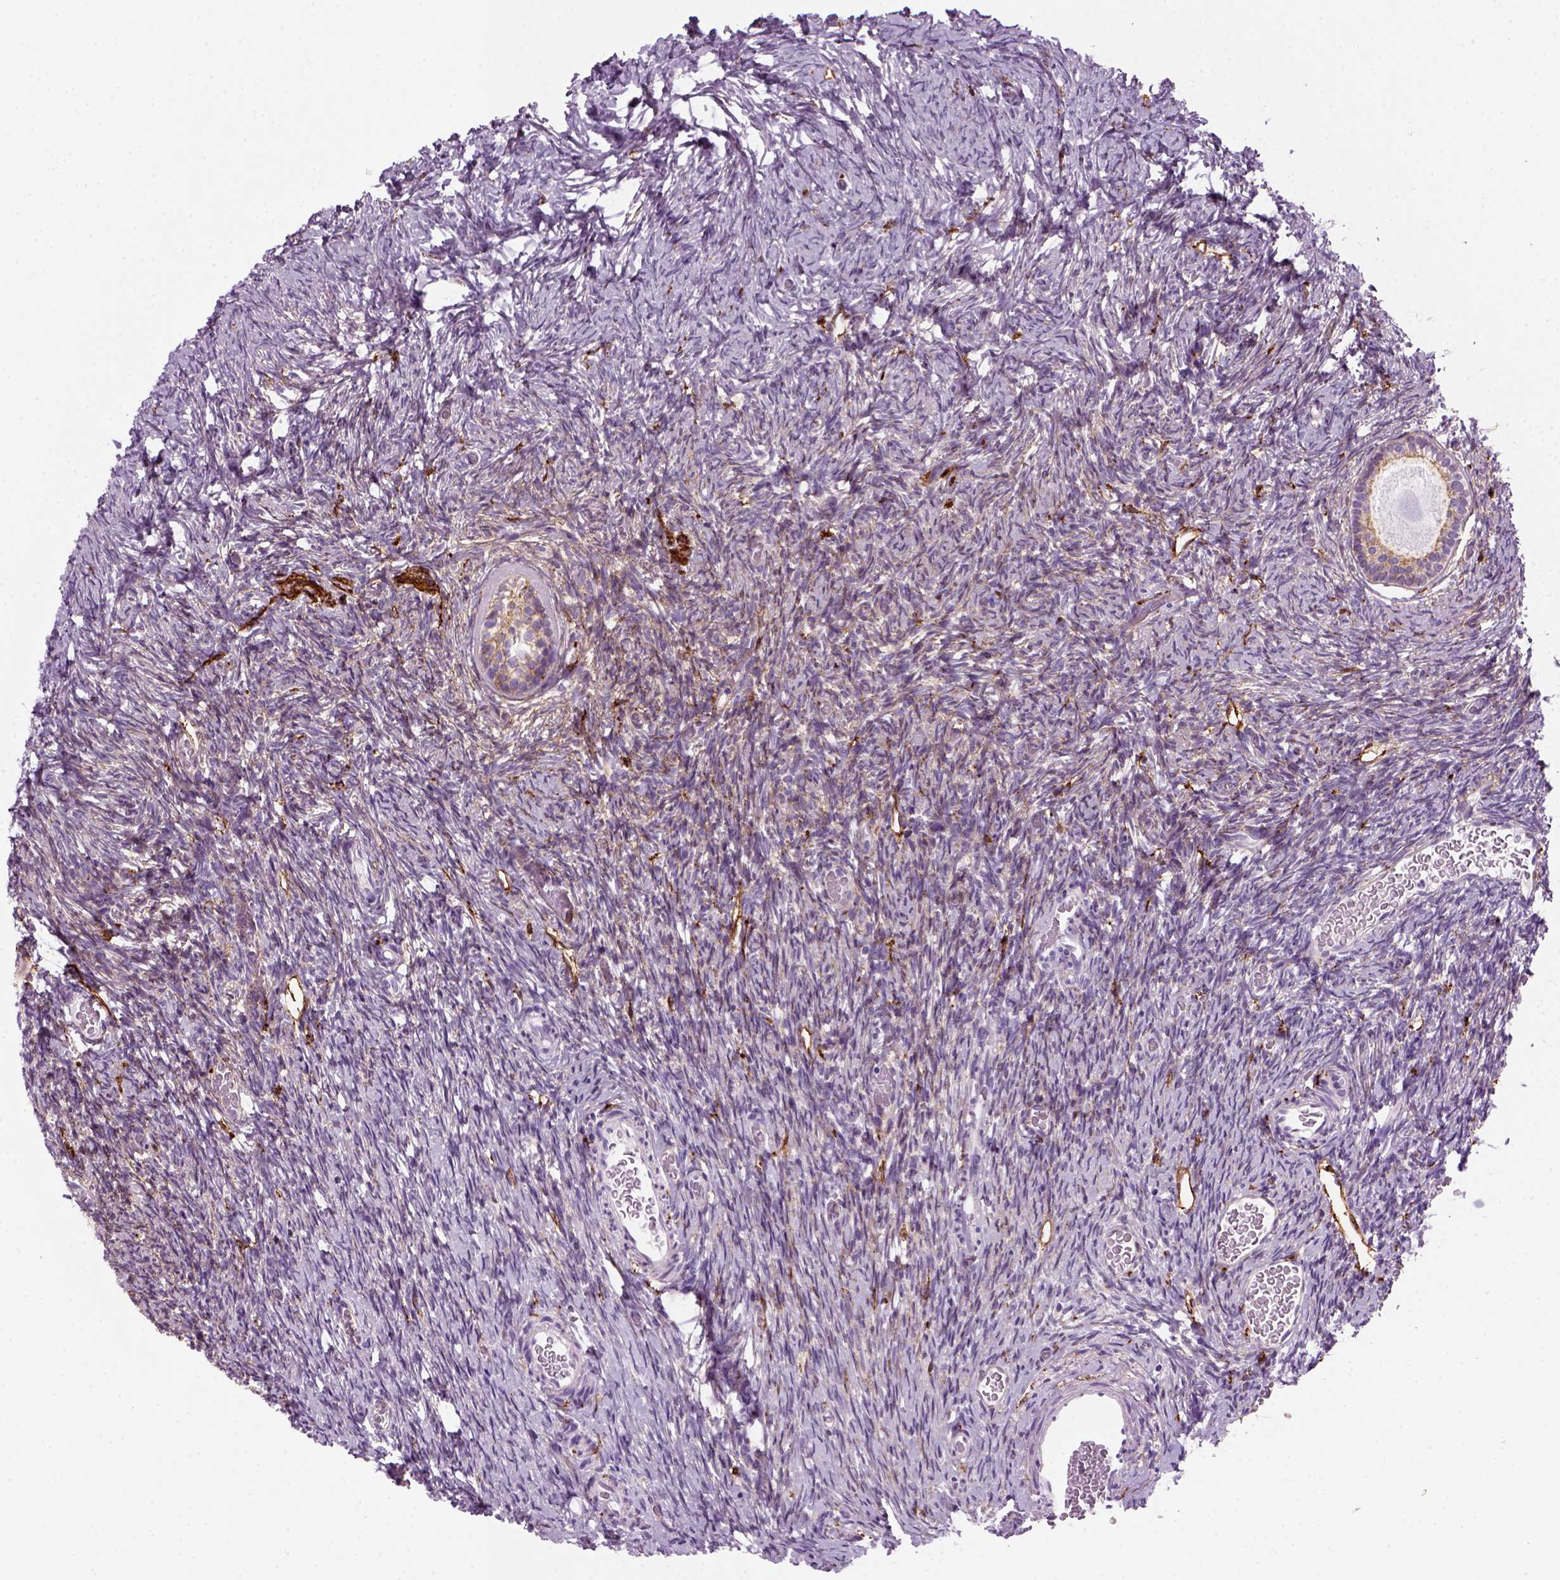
{"staining": {"intensity": "weak", "quantity": "25%-75%", "location": "cytoplasmic/membranous"}, "tissue": "ovary", "cell_type": "Follicle cells", "image_type": "normal", "snomed": [{"axis": "morphology", "description": "Normal tissue, NOS"}, {"axis": "topography", "description": "Ovary"}], "caption": "The image shows immunohistochemical staining of unremarkable ovary. There is weak cytoplasmic/membranous positivity is appreciated in approximately 25%-75% of follicle cells. (Stains: DAB in brown, nuclei in blue, Microscopy: brightfield microscopy at high magnification).", "gene": "MARCKS", "patient": {"sex": "female", "age": 39}}